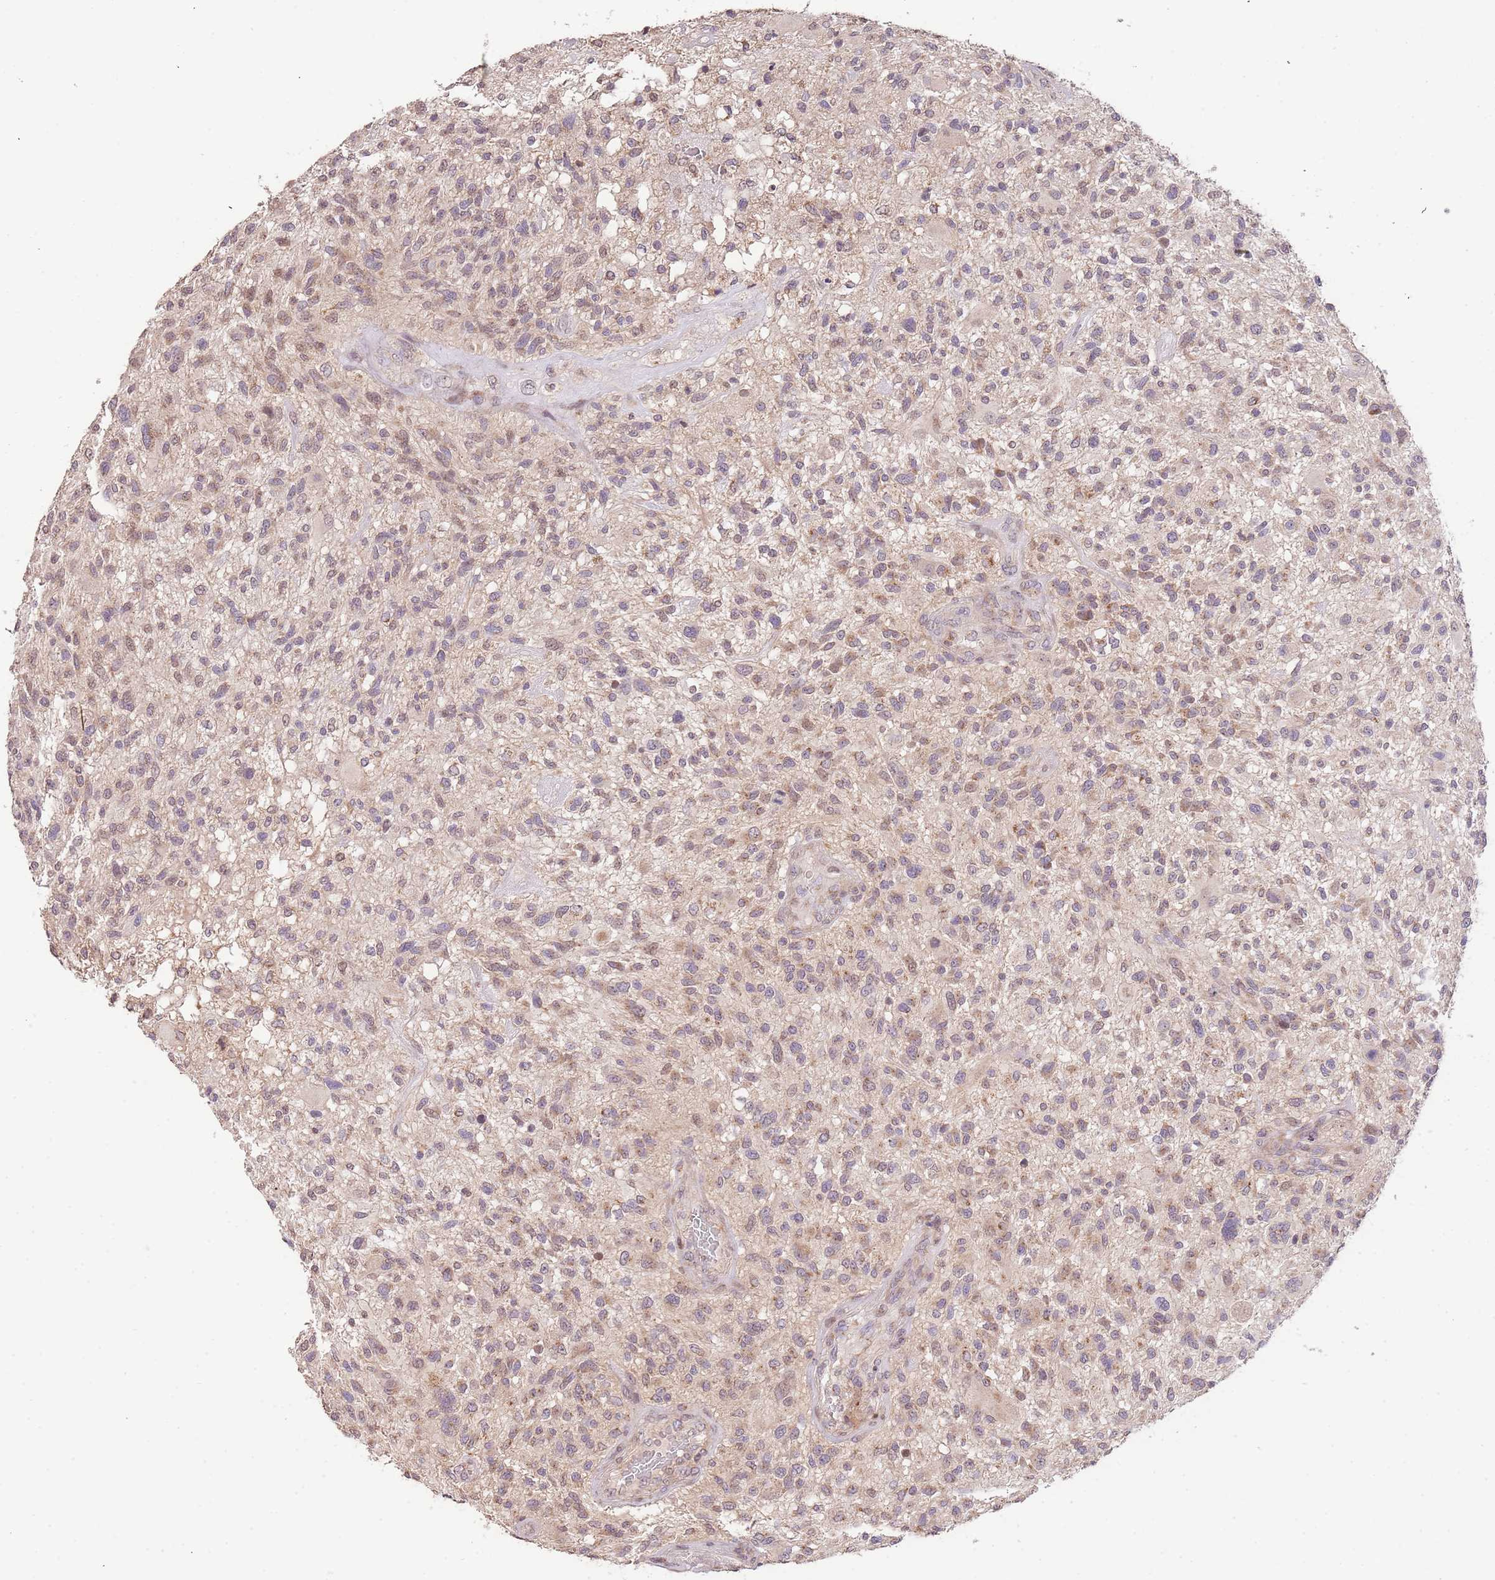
{"staining": {"intensity": "weak", "quantity": "25%-75%", "location": "cytoplasmic/membranous,nuclear"}, "tissue": "glioma", "cell_type": "Tumor cells", "image_type": "cancer", "snomed": [{"axis": "morphology", "description": "Glioma, malignant, High grade"}, {"axis": "topography", "description": "Brain"}], "caption": "A high-resolution micrograph shows immunohistochemistry staining of glioma, which exhibits weak cytoplasmic/membranous and nuclear positivity in approximately 25%-75% of tumor cells. (DAB = brown stain, brightfield microscopy at high magnification).", "gene": "SLC16A4", "patient": {"sex": "male", "age": 47}}